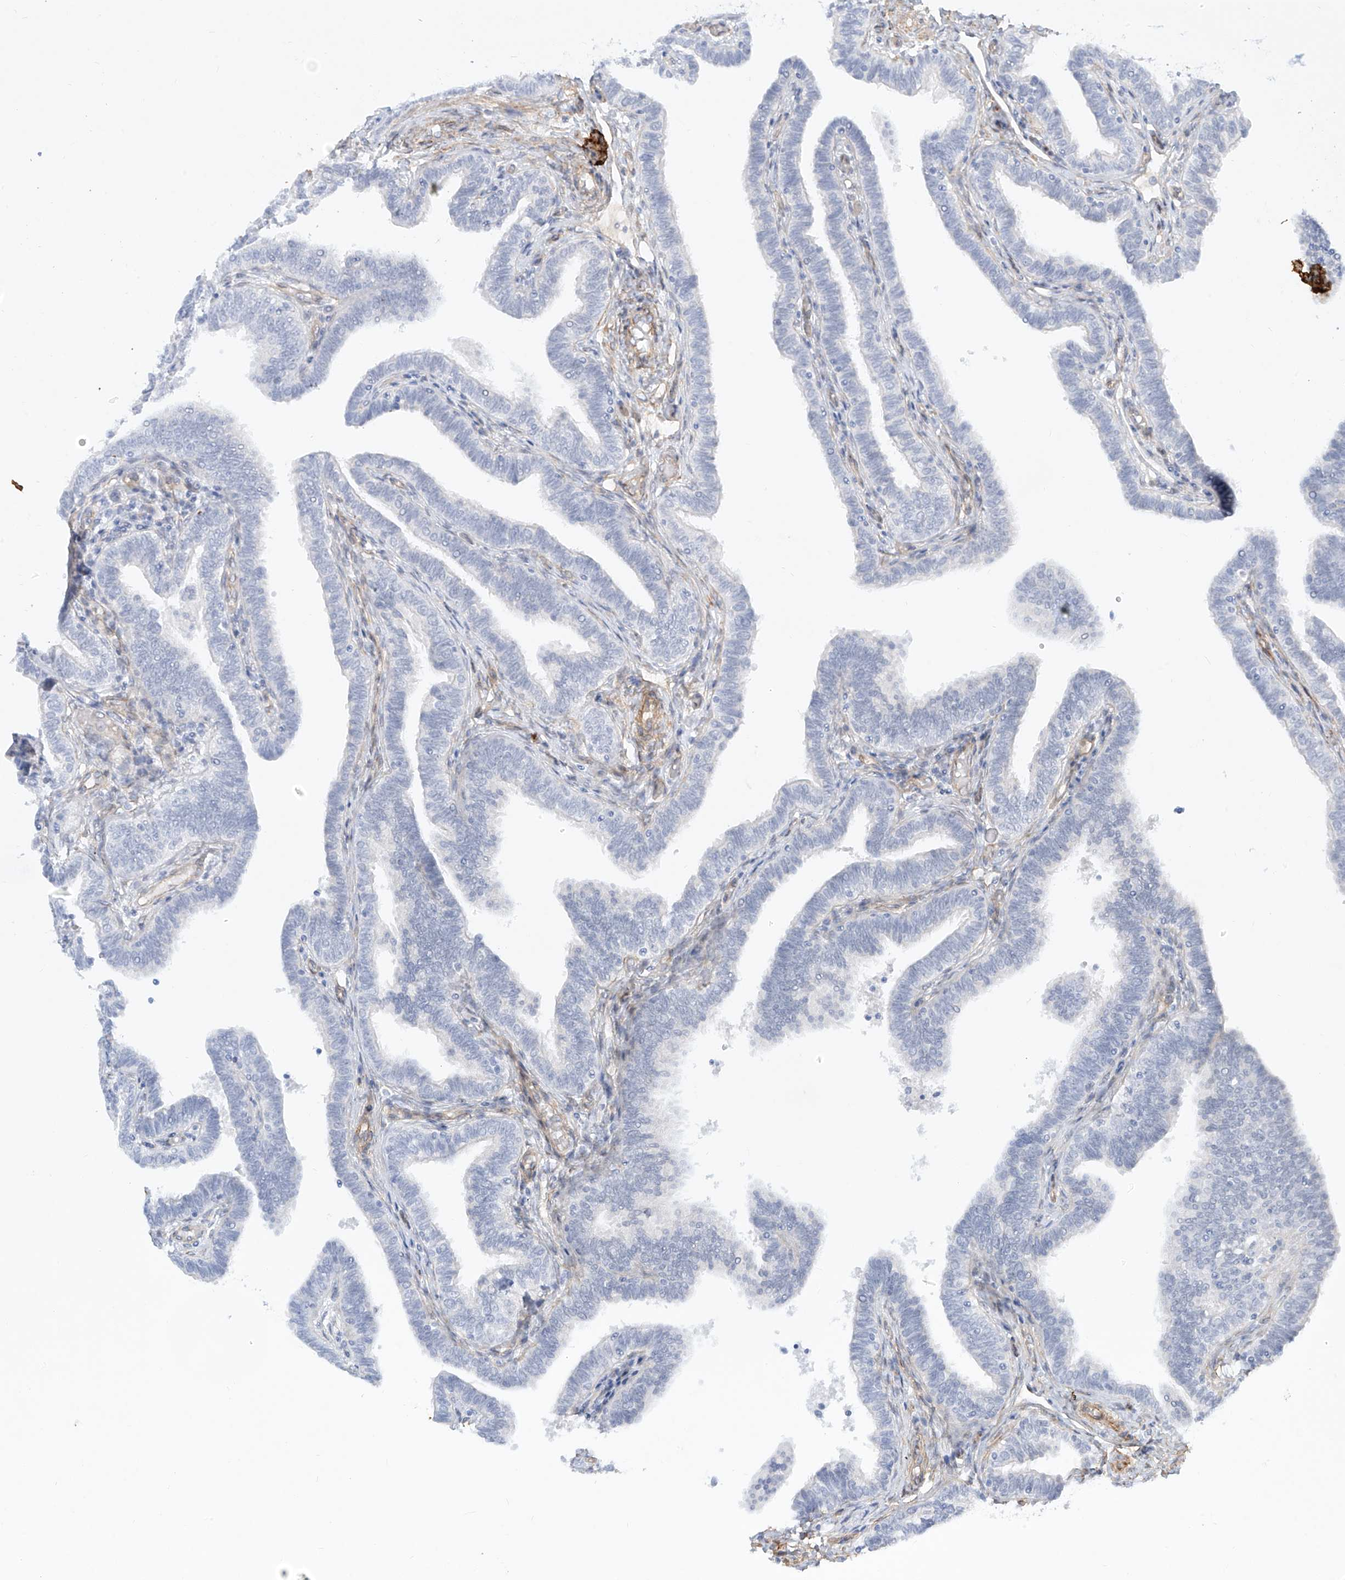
{"staining": {"intensity": "negative", "quantity": "none", "location": "none"}, "tissue": "fallopian tube", "cell_type": "Glandular cells", "image_type": "normal", "snomed": [{"axis": "morphology", "description": "Normal tissue, NOS"}, {"axis": "topography", "description": "Fallopian tube"}], "caption": "A micrograph of fallopian tube stained for a protein reveals no brown staining in glandular cells. The staining was performed using DAB (3,3'-diaminobenzidine) to visualize the protein expression in brown, while the nuclei were stained in blue with hematoxylin (Magnification: 20x).", "gene": "REEP2", "patient": {"sex": "female", "age": 39}}